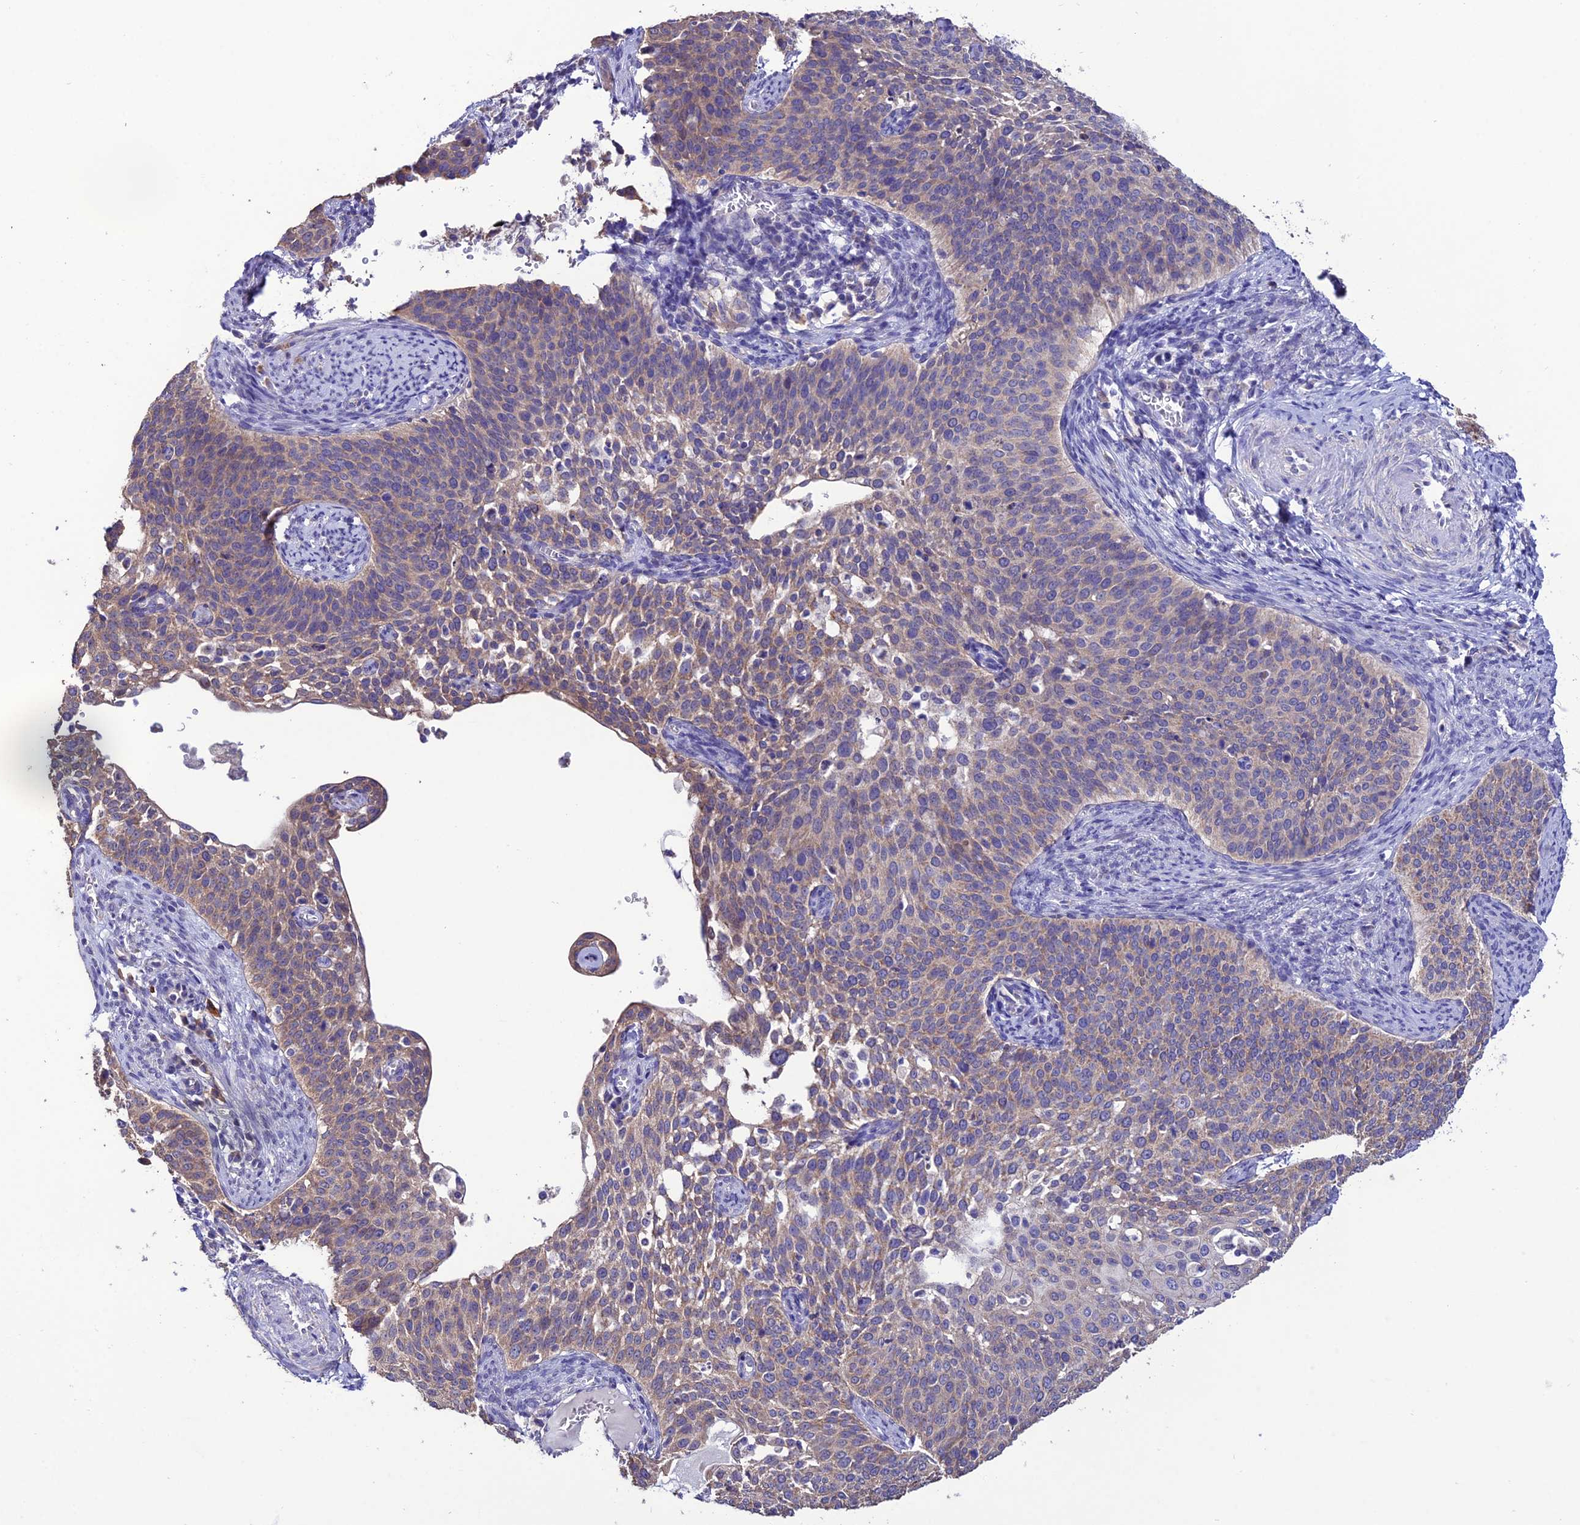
{"staining": {"intensity": "weak", "quantity": "25%-75%", "location": "cytoplasmic/membranous"}, "tissue": "cervical cancer", "cell_type": "Tumor cells", "image_type": "cancer", "snomed": [{"axis": "morphology", "description": "Squamous cell carcinoma, NOS"}, {"axis": "topography", "description": "Cervix"}], "caption": "Human squamous cell carcinoma (cervical) stained for a protein (brown) demonstrates weak cytoplasmic/membranous positive staining in approximately 25%-75% of tumor cells.", "gene": "HOGA1", "patient": {"sex": "female", "age": 44}}